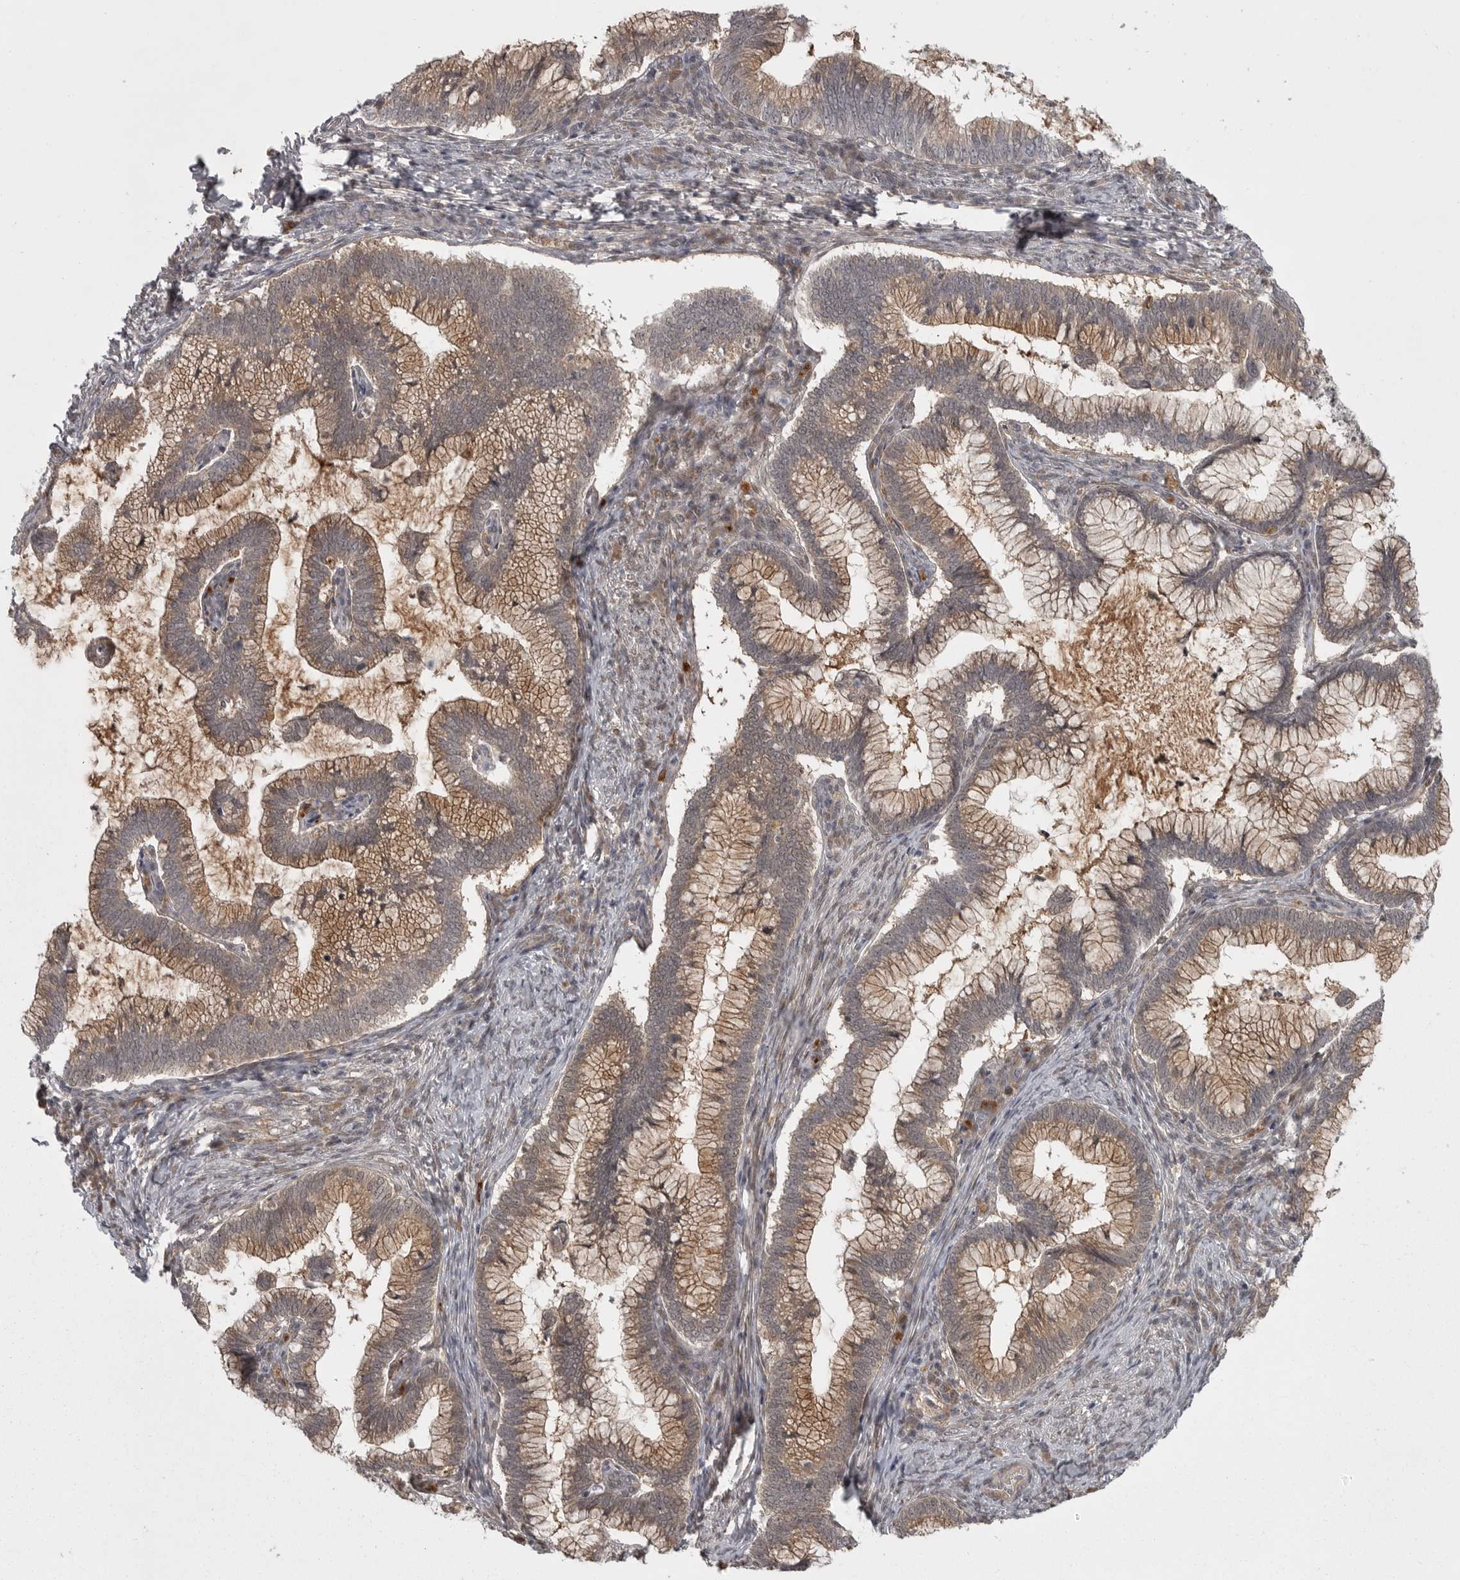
{"staining": {"intensity": "moderate", "quantity": ">75%", "location": "cytoplasmic/membranous"}, "tissue": "cervical cancer", "cell_type": "Tumor cells", "image_type": "cancer", "snomed": [{"axis": "morphology", "description": "Adenocarcinoma, NOS"}, {"axis": "topography", "description": "Cervix"}], "caption": "A brown stain shows moderate cytoplasmic/membranous positivity of a protein in cervical cancer (adenocarcinoma) tumor cells.", "gene": "PPP1R9A", "patient": {"sex": "female", "age": 36}}